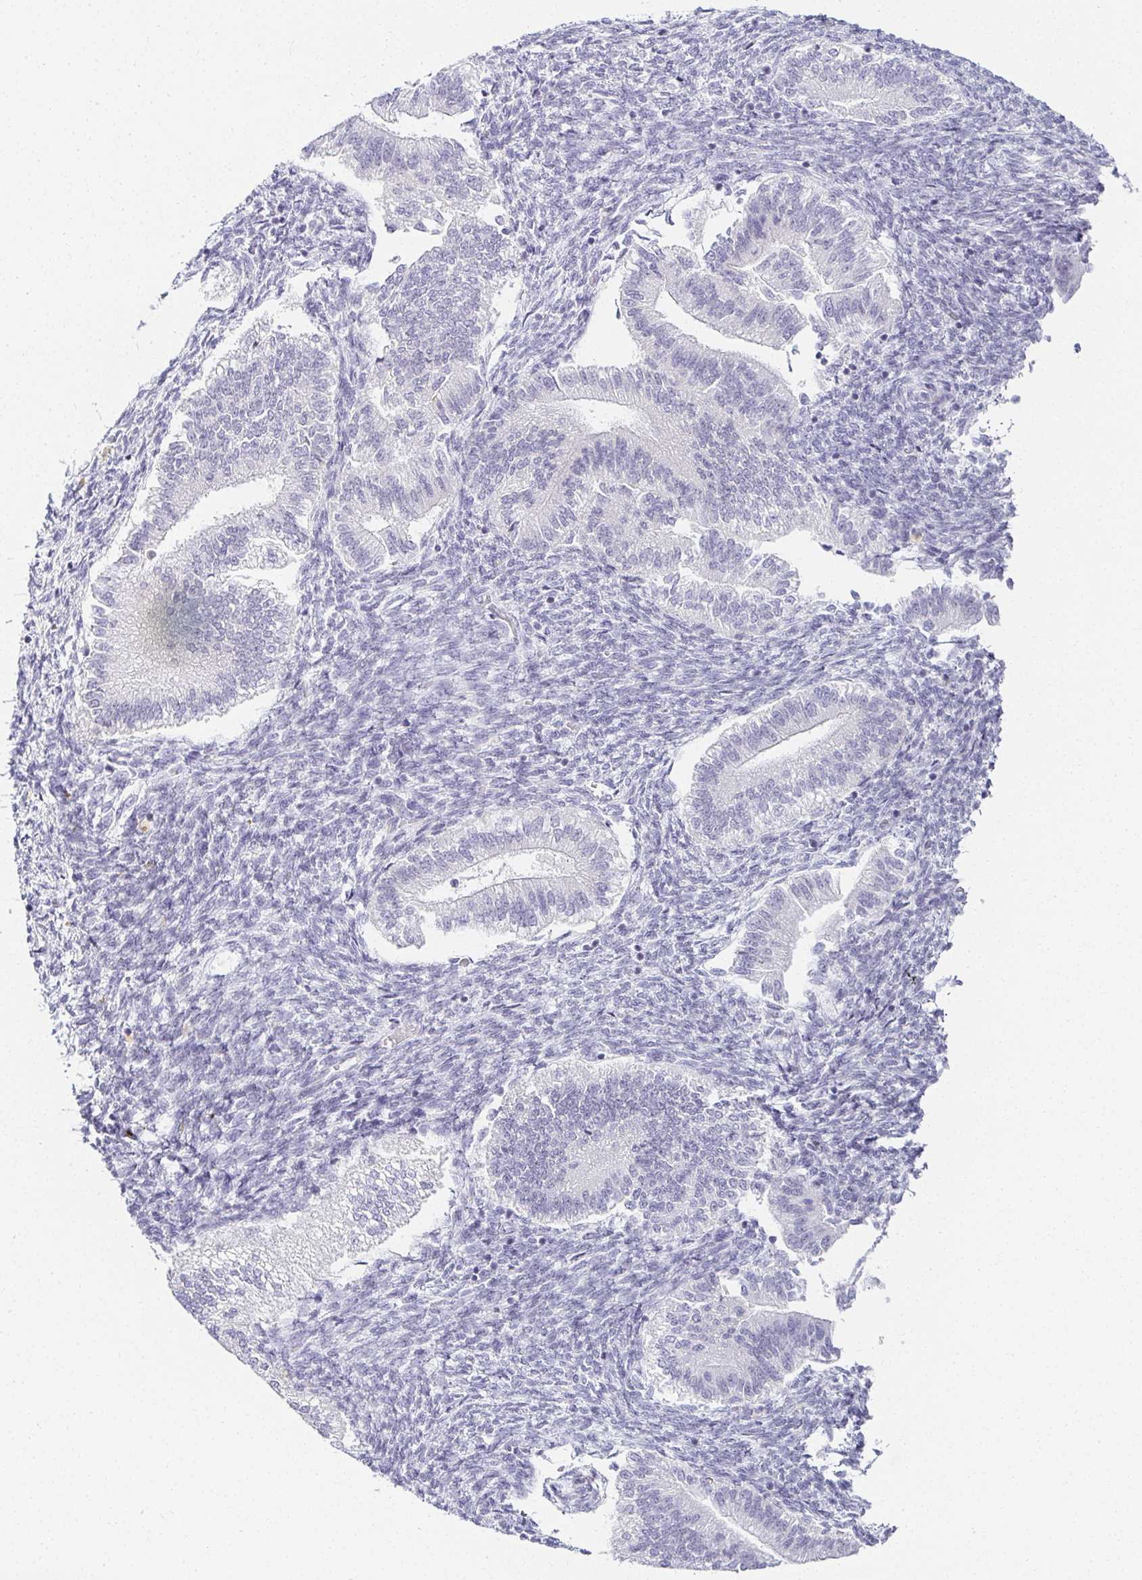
{"staining": {"intensity": "negative", "quantity": "none", "location": "none"}, "tissue": "endometrium", "cell_type": "Cells in endometrial stroma", "image_type": "normal", "snomed": [{"axis": "morphology", "description": "Normal tissue, NOS"}, {"axis": "topography", "description": "Endometrium"}], "caption": "Histopathology image shows no significant protein expression in cells in endometrial stroma of unremarkable endometrium. (DAB (3,3'-diaminobenzidine) IHC with hematoxylin counter stain).", "gene": "ACAN", "patient": {"sex": "female", "age": 25}}